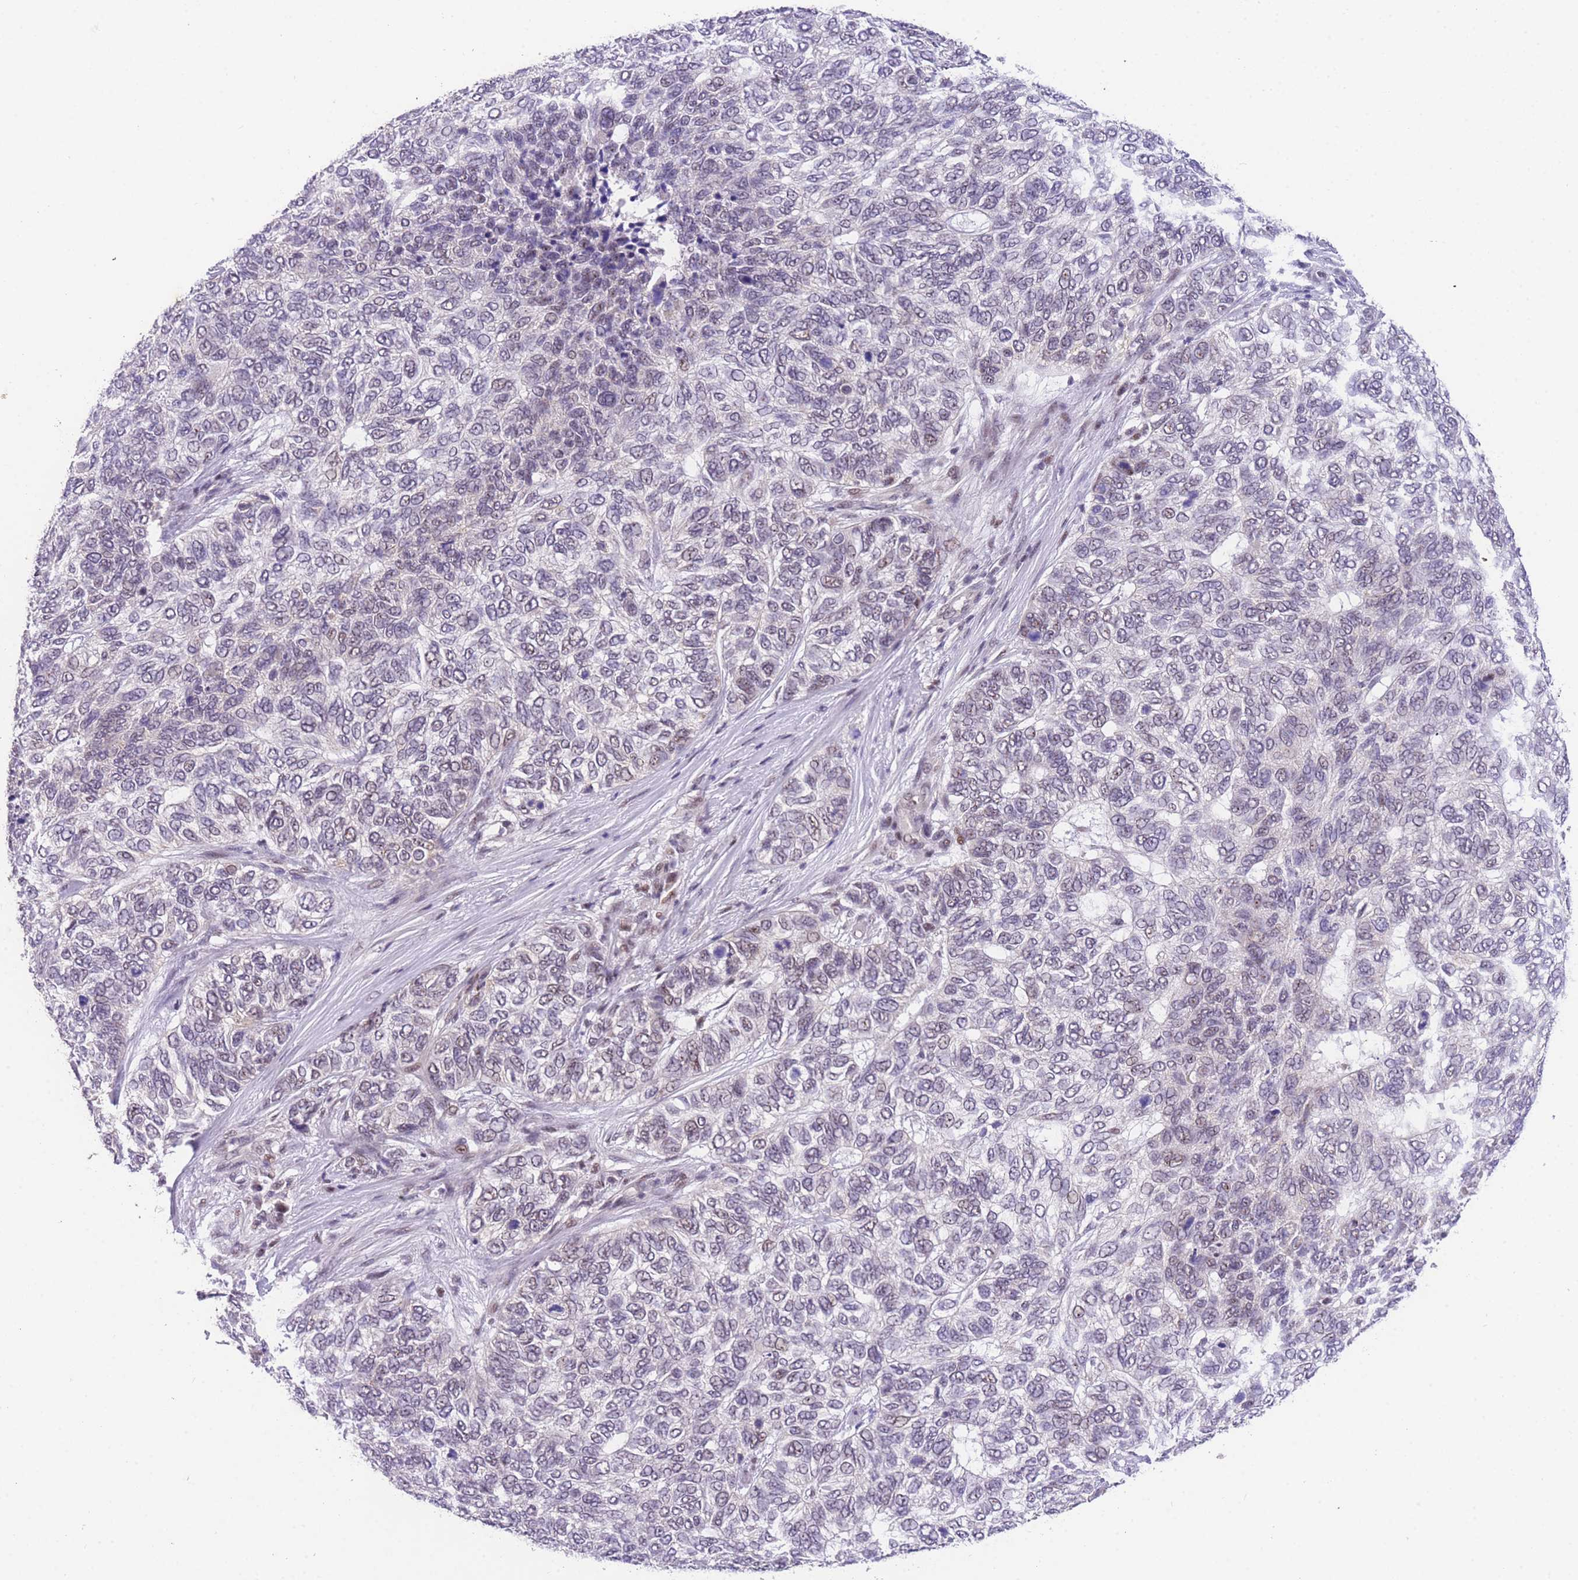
{"staining": {"intensity": "negative", "quantity": "none", "location": "none"}, "tissue": "skin cancer", "cell_type": "Tumor cells", "image_type": "cancer", "snomed": [{"axis": "morphology", "description": "Basal cell carcinoma"}, {"axis": "topography", "description": "Skin"}], "caption": "There is no significant expression in tumor cells of skin cancer (basal cell carcinoma). (DAB (3,3'-diaminobenzidine) immunohistochemistry visualized using brightfield microscopy, high magnification).", "gene": "SLC35F2", "patient": {"sex": "female", "age": 65}}